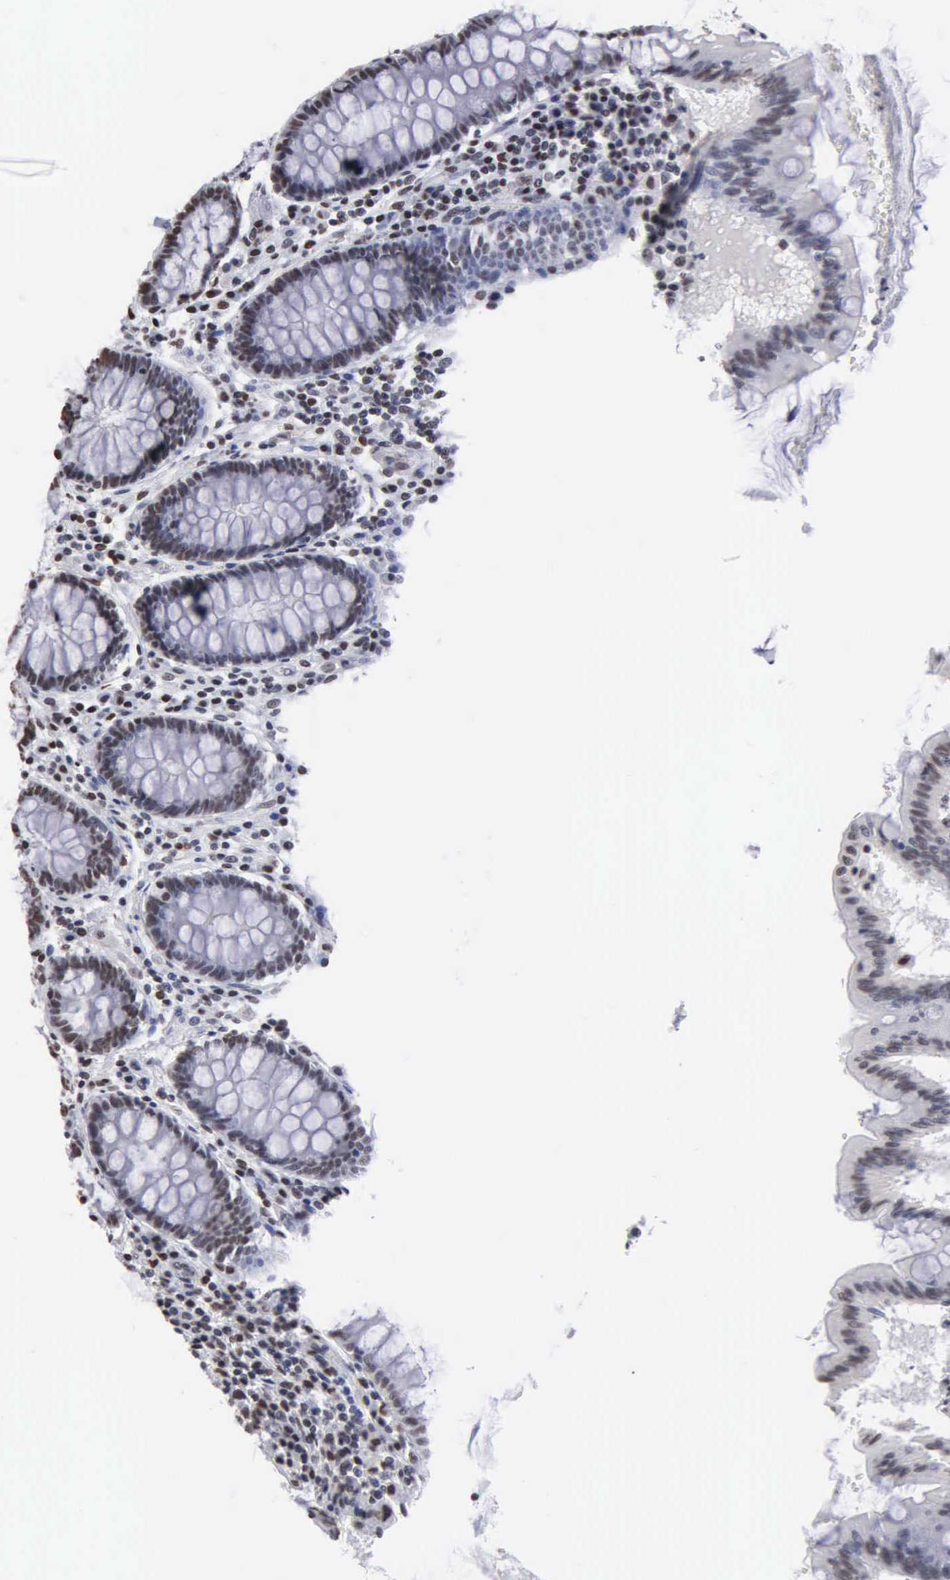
{"staining": {"intensity": "moderate", "quantity": "25%-75%", "location": "nuclear"}, "tissue": "colon", "cell_type": "Endothelial cells", "image_type": "normal", "snomed": [{"axis": "morphology", "description": "Normal tissue, NOS"}, {"axis": "topography", "description": "Colon"}], "caption": "Immunohistochemistry (IHC) image of normal colon: human colon stained using immunohistochemistry demonstrates medium levels of moderate protein expression localized specifically in the nuclear of endothelial cells, appearing as a nuclear brown color.", "gene": "CCNG1", "patient": {"sex": "male", "age": 62}}